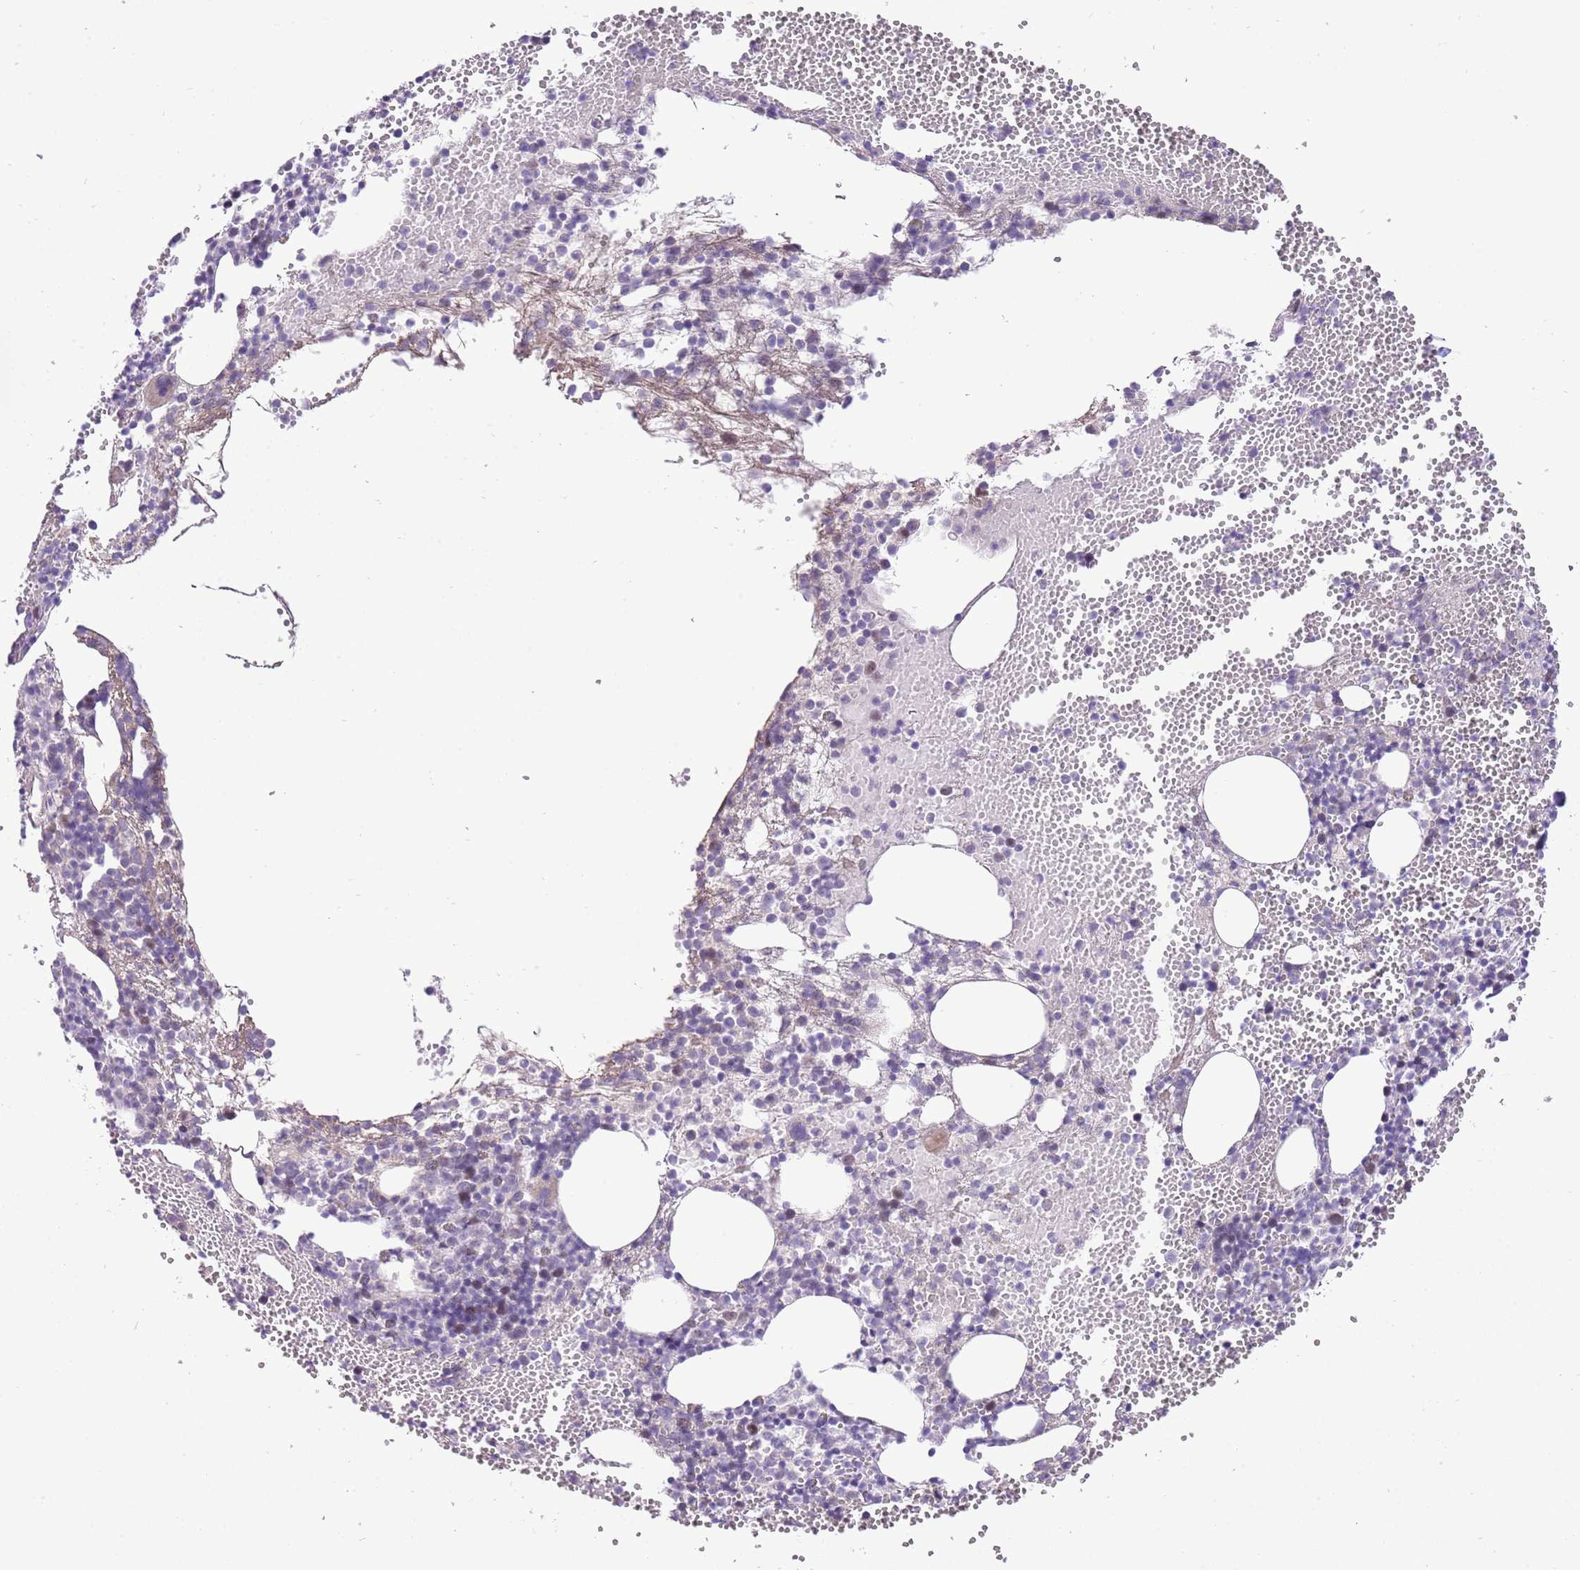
{"staining": {"intensity": "negative", "quantity": "none", "location": "none"}, "tissue": "bone marrow", "cell_type": "Hematopoietic cells", "image_type": "normal", "snomed": [{"axis": "morphology", "description": "Normal tissue, NOS"}, {"axis": "topography", "description": "Bone marrow"}], "caption": "Micrograph shows no protein expression in hematopoietic cells of benign bone marrow. (DAB (3,3'-diaminobenzidine) IHC, high magnification).", "gene": "FBRSL1", "patient": {"sex": "female", "age": 77}}